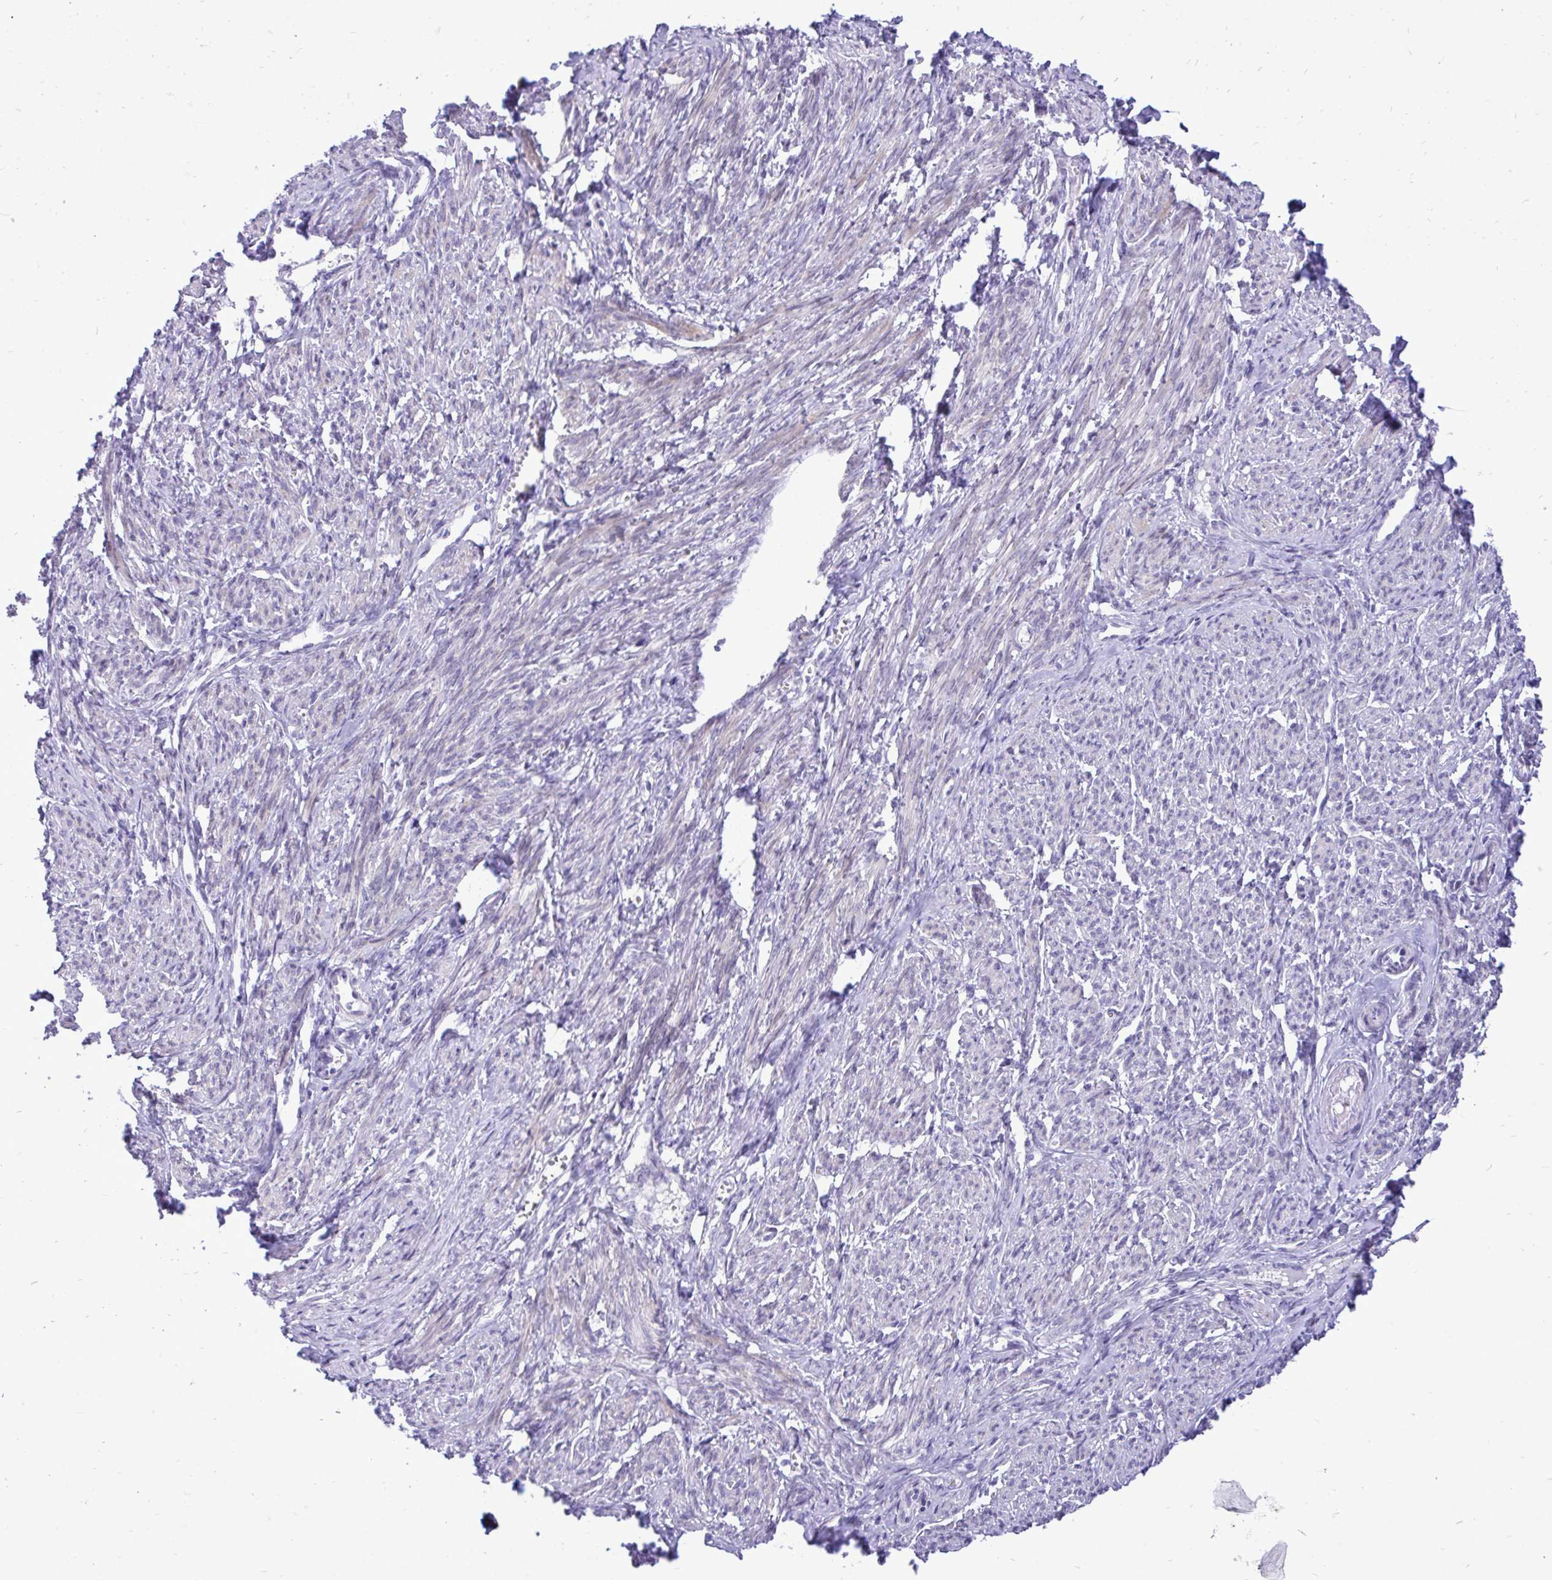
{"staining": {"intensity": "moderate", "quantity": "25%-75%", "location": "cytoplasmic/membranous"}, "tissue": "smooth muscle", "cell_type": "Smooth muscle cells", "image_type": "normal", "snomed": [{"axis": "morphology", "description": "Normal tissue, NOS"}, {"axis": "topography", "description": "Smooth muscle"}], "caption": "High-power microscopy captured an IHC photomicrograph of benign smooth muscle, revealing moderate cytoplasmic/membranous staining in about 25%-75% of smooth muscle cells. (DAB IHC with brightfield microscopy, high magnification).", "gene": "GABRA1", "patient": {"sex": "female", "age": 65}}